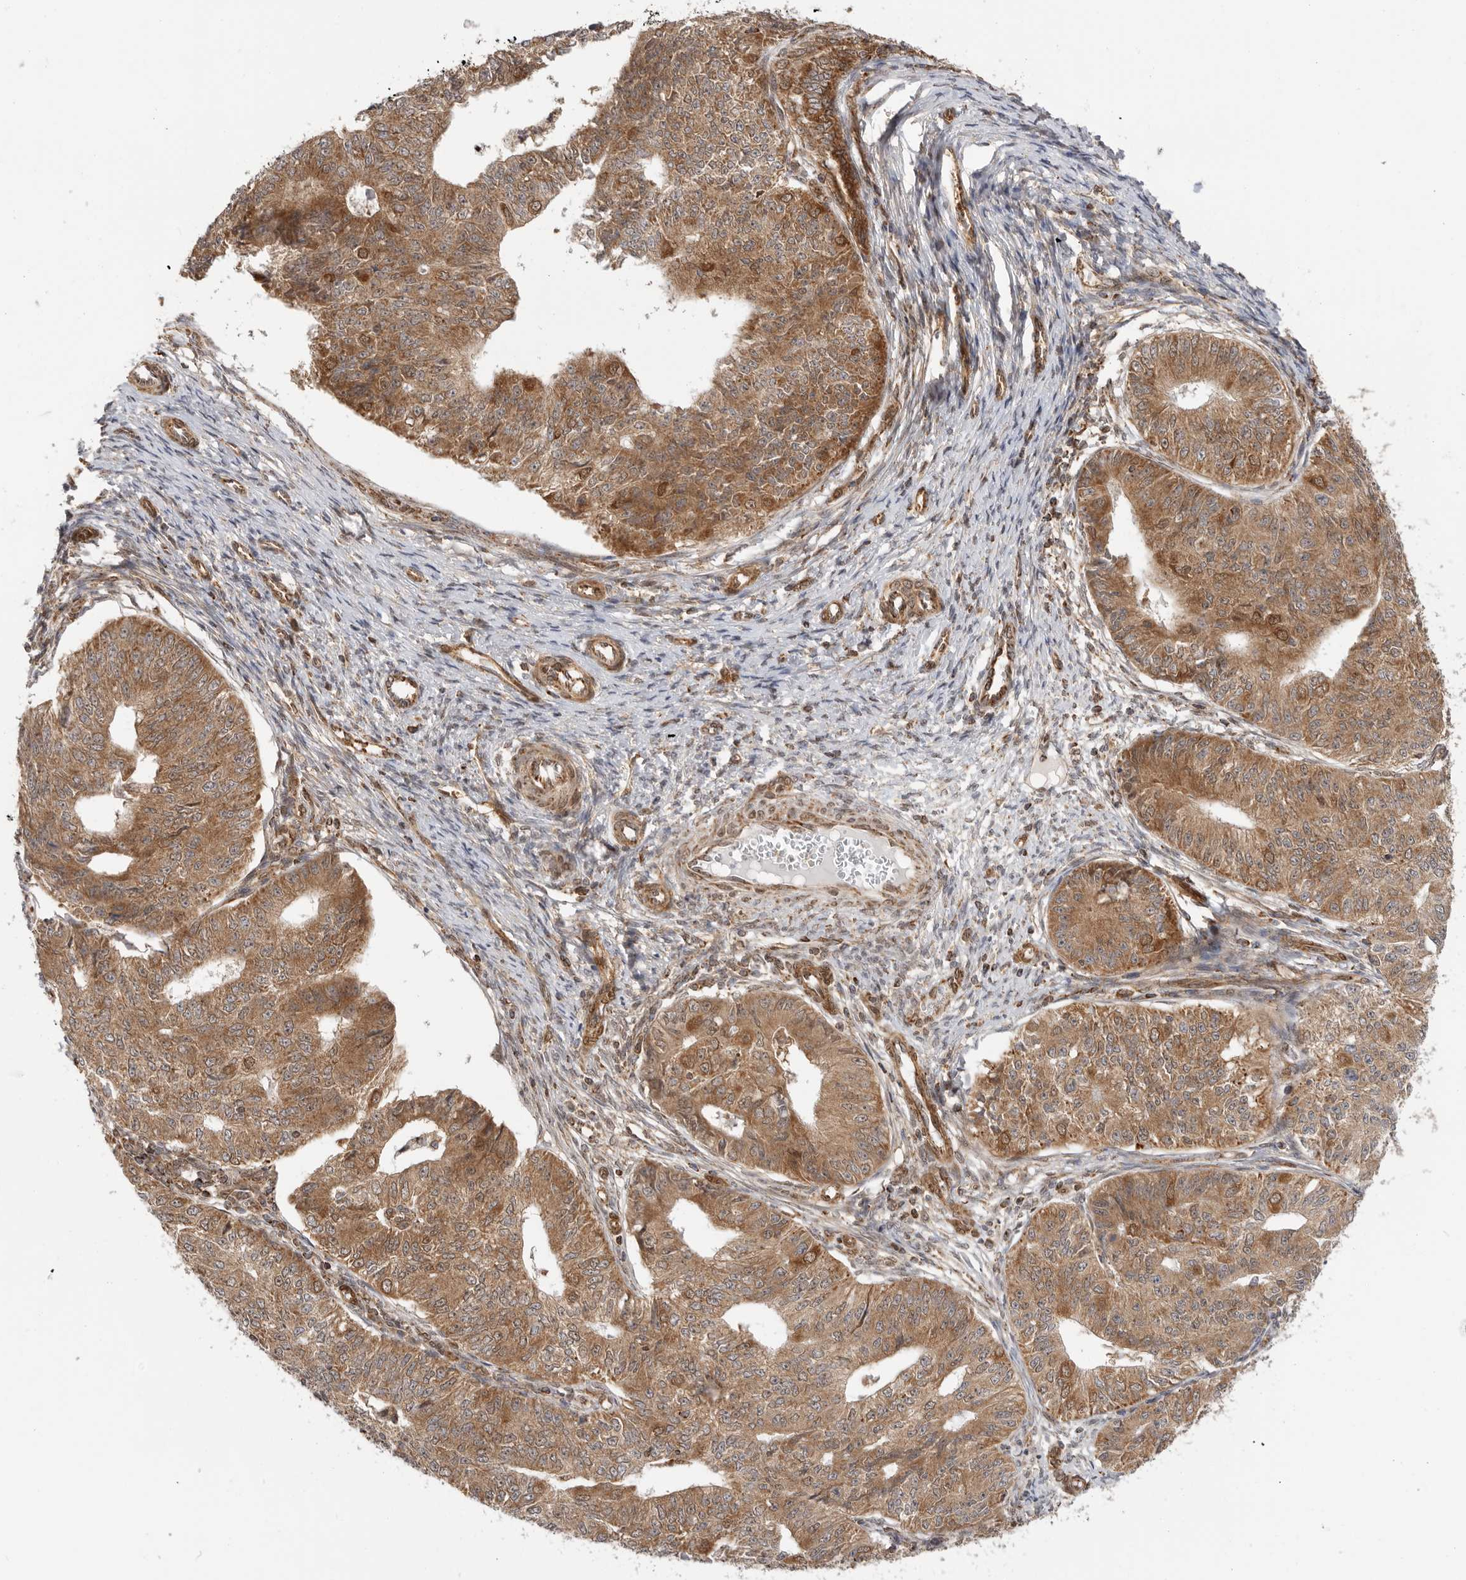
{"staining": {"intensity": "moderate", "quantity": ">75%", "location": "cytoplasmic/membranous"}, "tissue": "endometrial cancer", "cell_type": "Tumor cells", "image_type": "cancer", "snomed": [{"axis": "morphology", "description": "Adenocarcinoma, NOS"}, {"axis": "topography", "description": "Endometrium"}], "caption": "Immunohistochemical staining of human endometrial adenocarcinoma reveals medium levels of moderate cytoplasmic/membranous protein positivity in about >75% of tumor cells.", "gene": "DCAF8", "patient": {"sex": "female", "age": 32}}